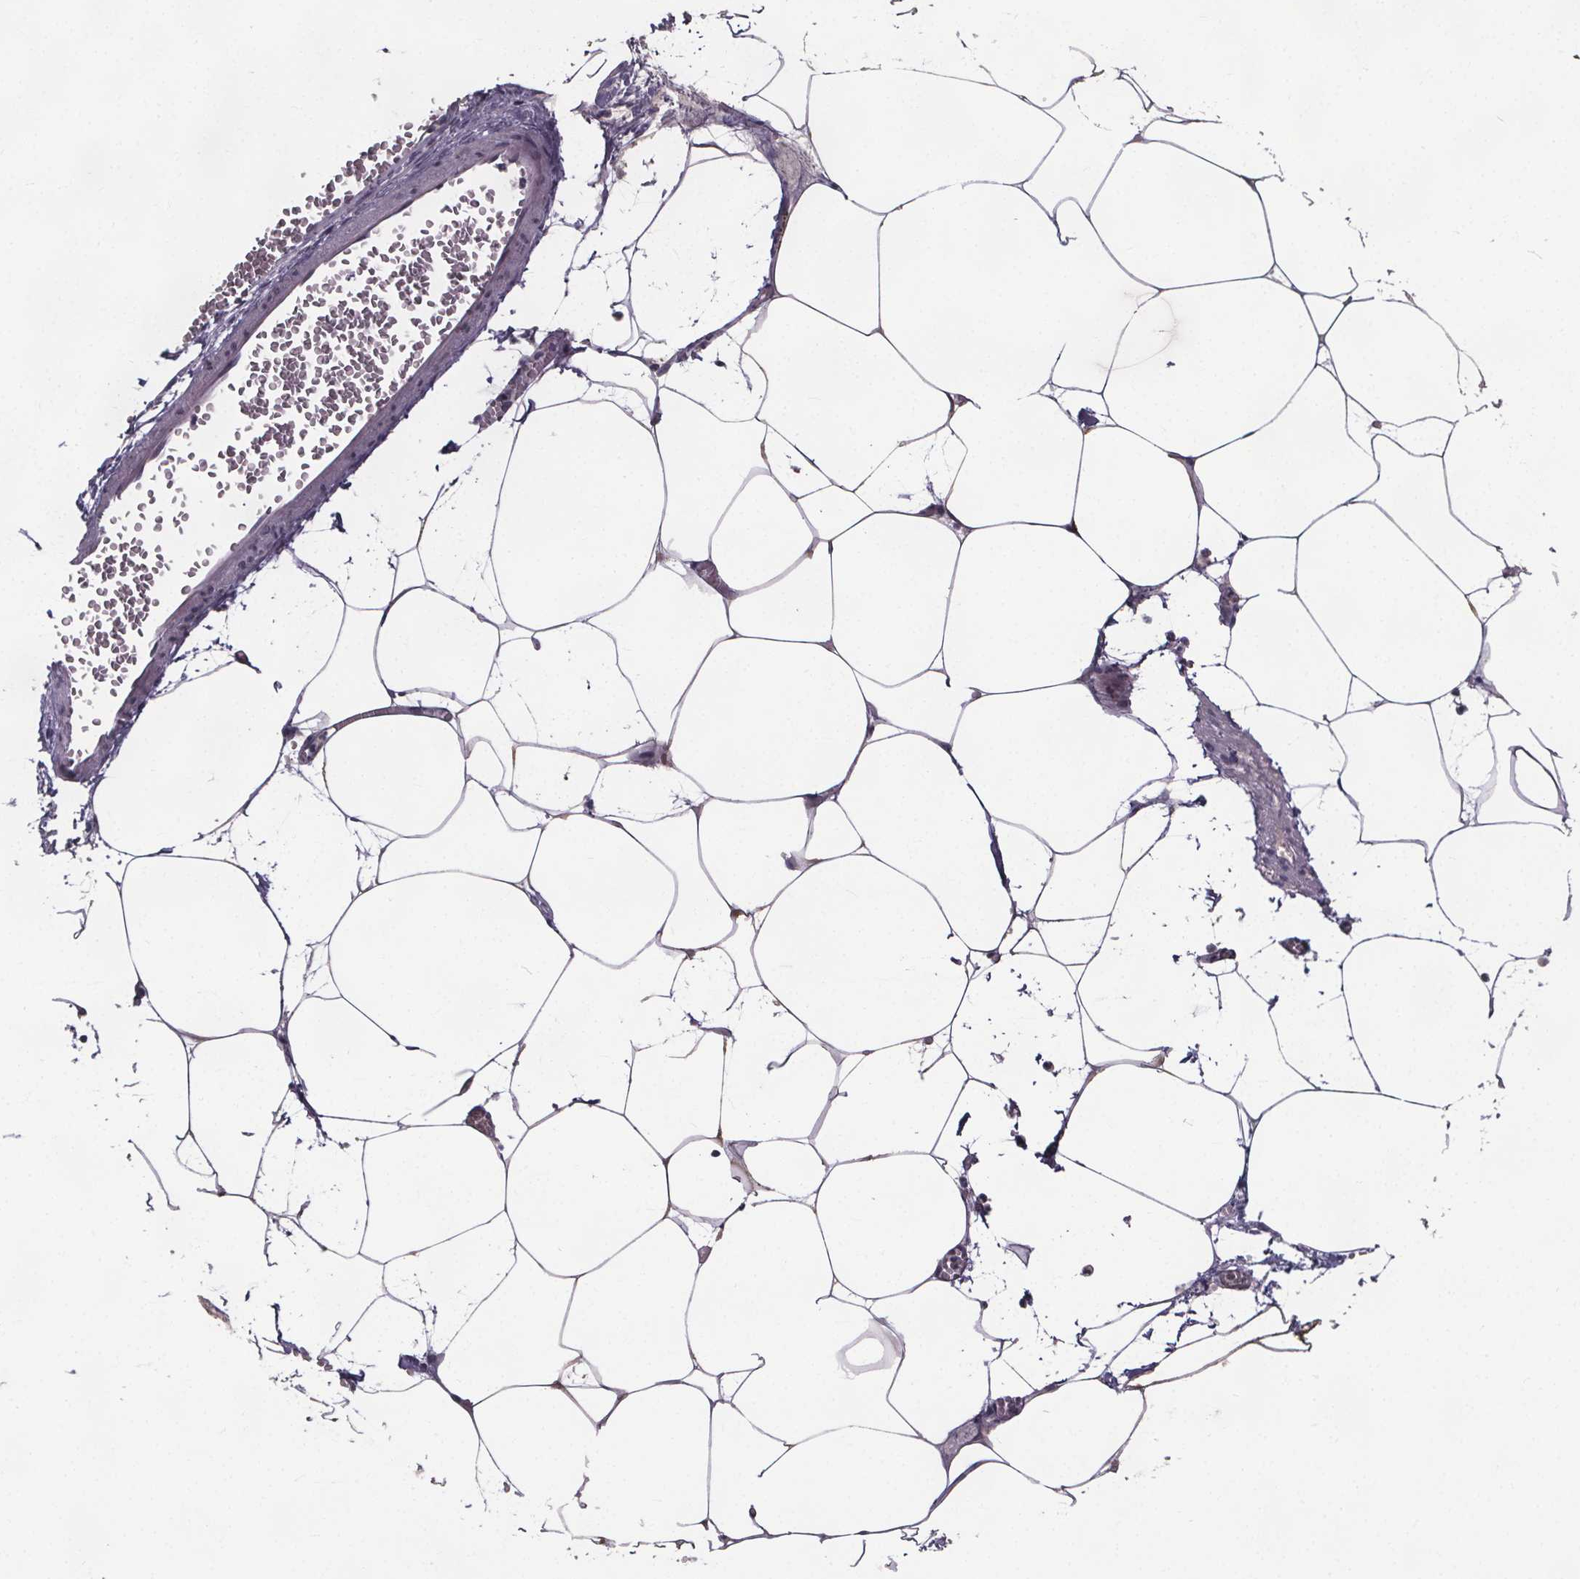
{"staining": {"intensity": "negative", "quantity": "none", "location": "none"}, "tissue": "adipose tissue", "cell_type": "Adipocytes", "image_type": "normal", "snomed": [{"axis": "morphology", "description": "Normal tissue, NOS"}, {"axis": "topography", "description": "Adipose tissue"}, {"axis": "topography", "description": "Pancreas"}, {"axis": "topography", "description": "Peripheral nerve tissue"}], "caption": "Histopathology image shows no protein expression in adipocytes of benign adipose tissue.", "gene": "FAM181B", "patient": {"sex": "female", "age": 58}}